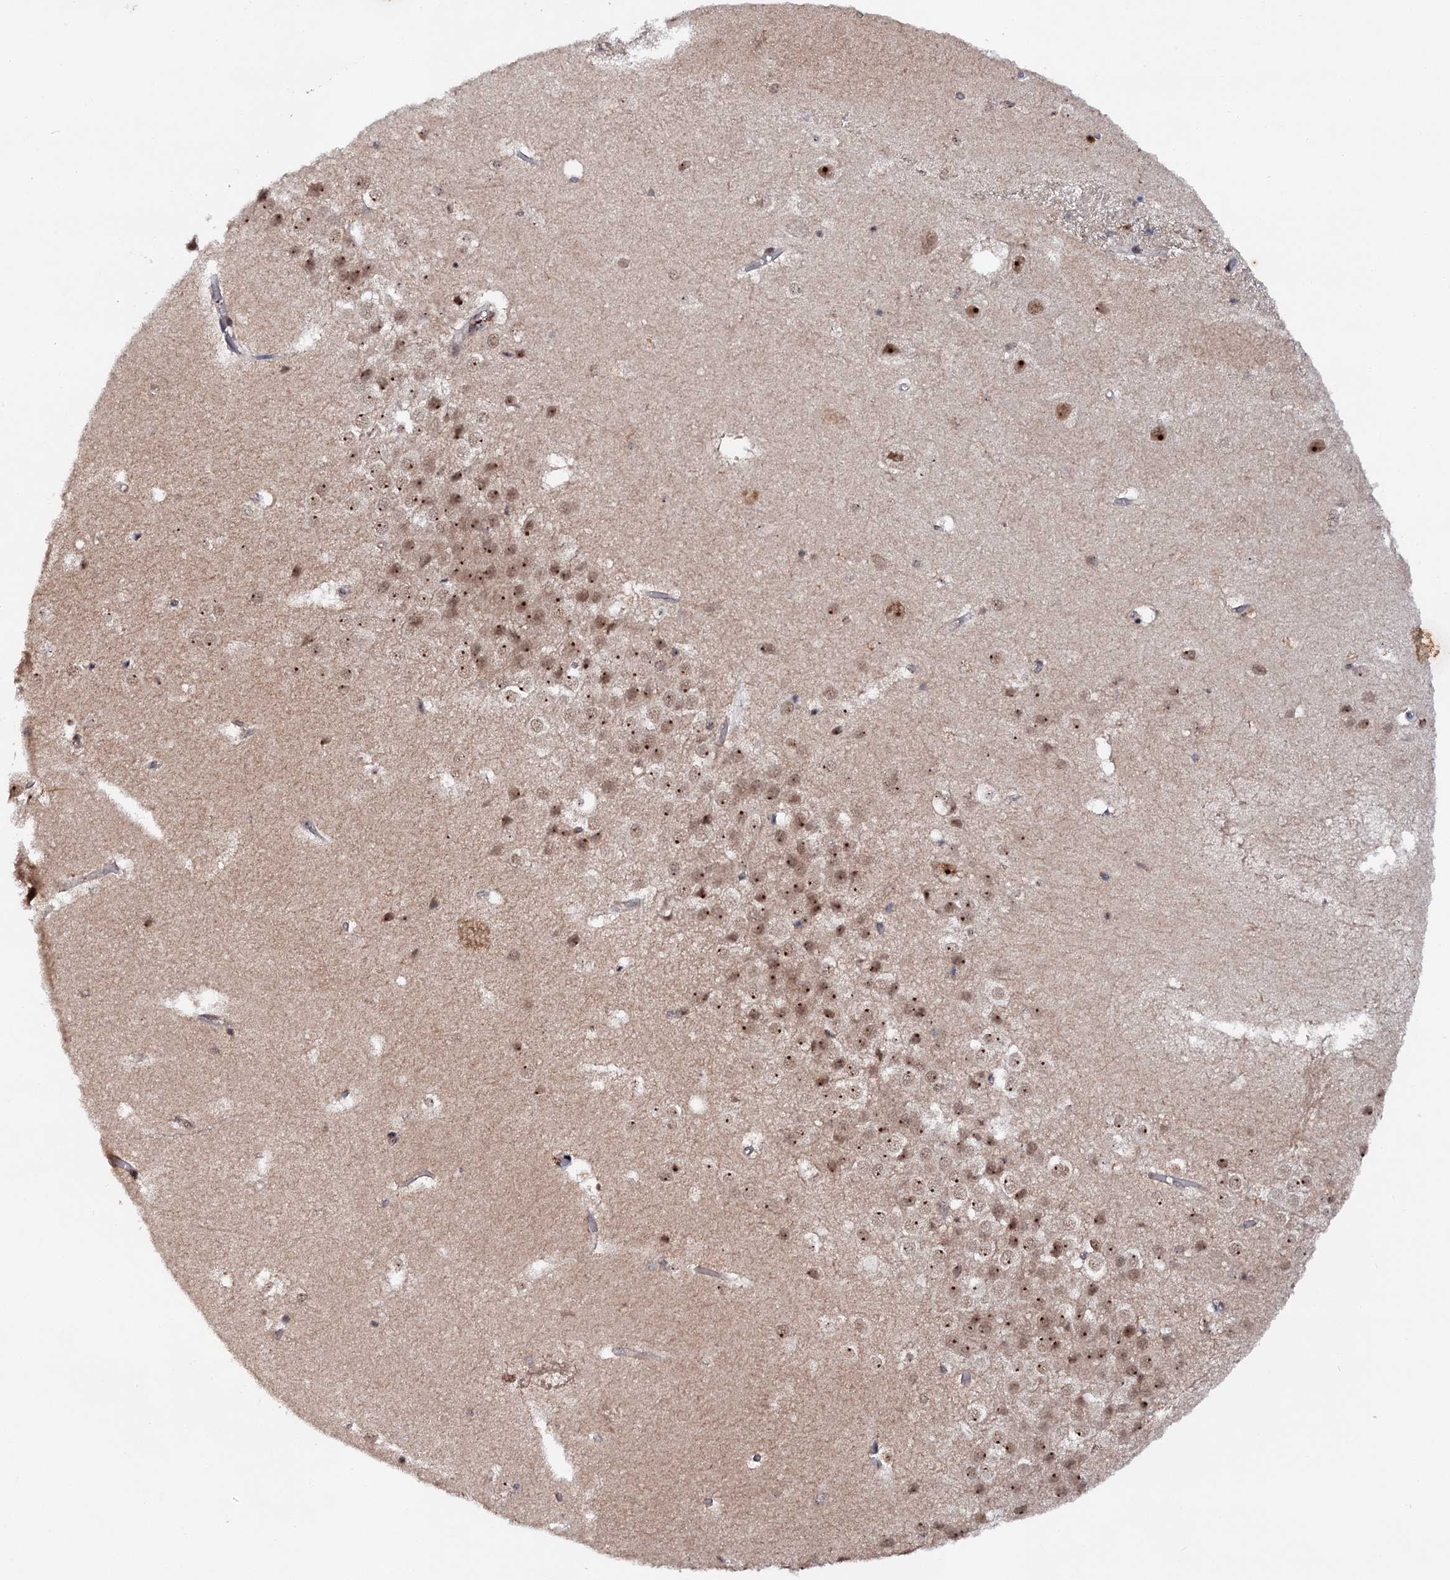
{"staining": {"intensity": "moderate", "quantity": "<25%", "location": "nuclear"}, "tissue": "hippocampus", "cell_type": "Glial cells", "image_type": "normal", "snomed": [{"axis": "morphology", "description": "Normal tissue, NOS"}, {"axis": "topography", "description": "Hippocampus"}], "caption": "Brown immunohistochemical staining in benign hippocampus shows moderate nuclear positivity in about <25% of glial cells. (Stains: DAB in brown, nuclei in blue, Microscopy: brightfield microscopy at high magnification).", "gene": "BUD13", "patient": {"sex": "female", "age": 52}}